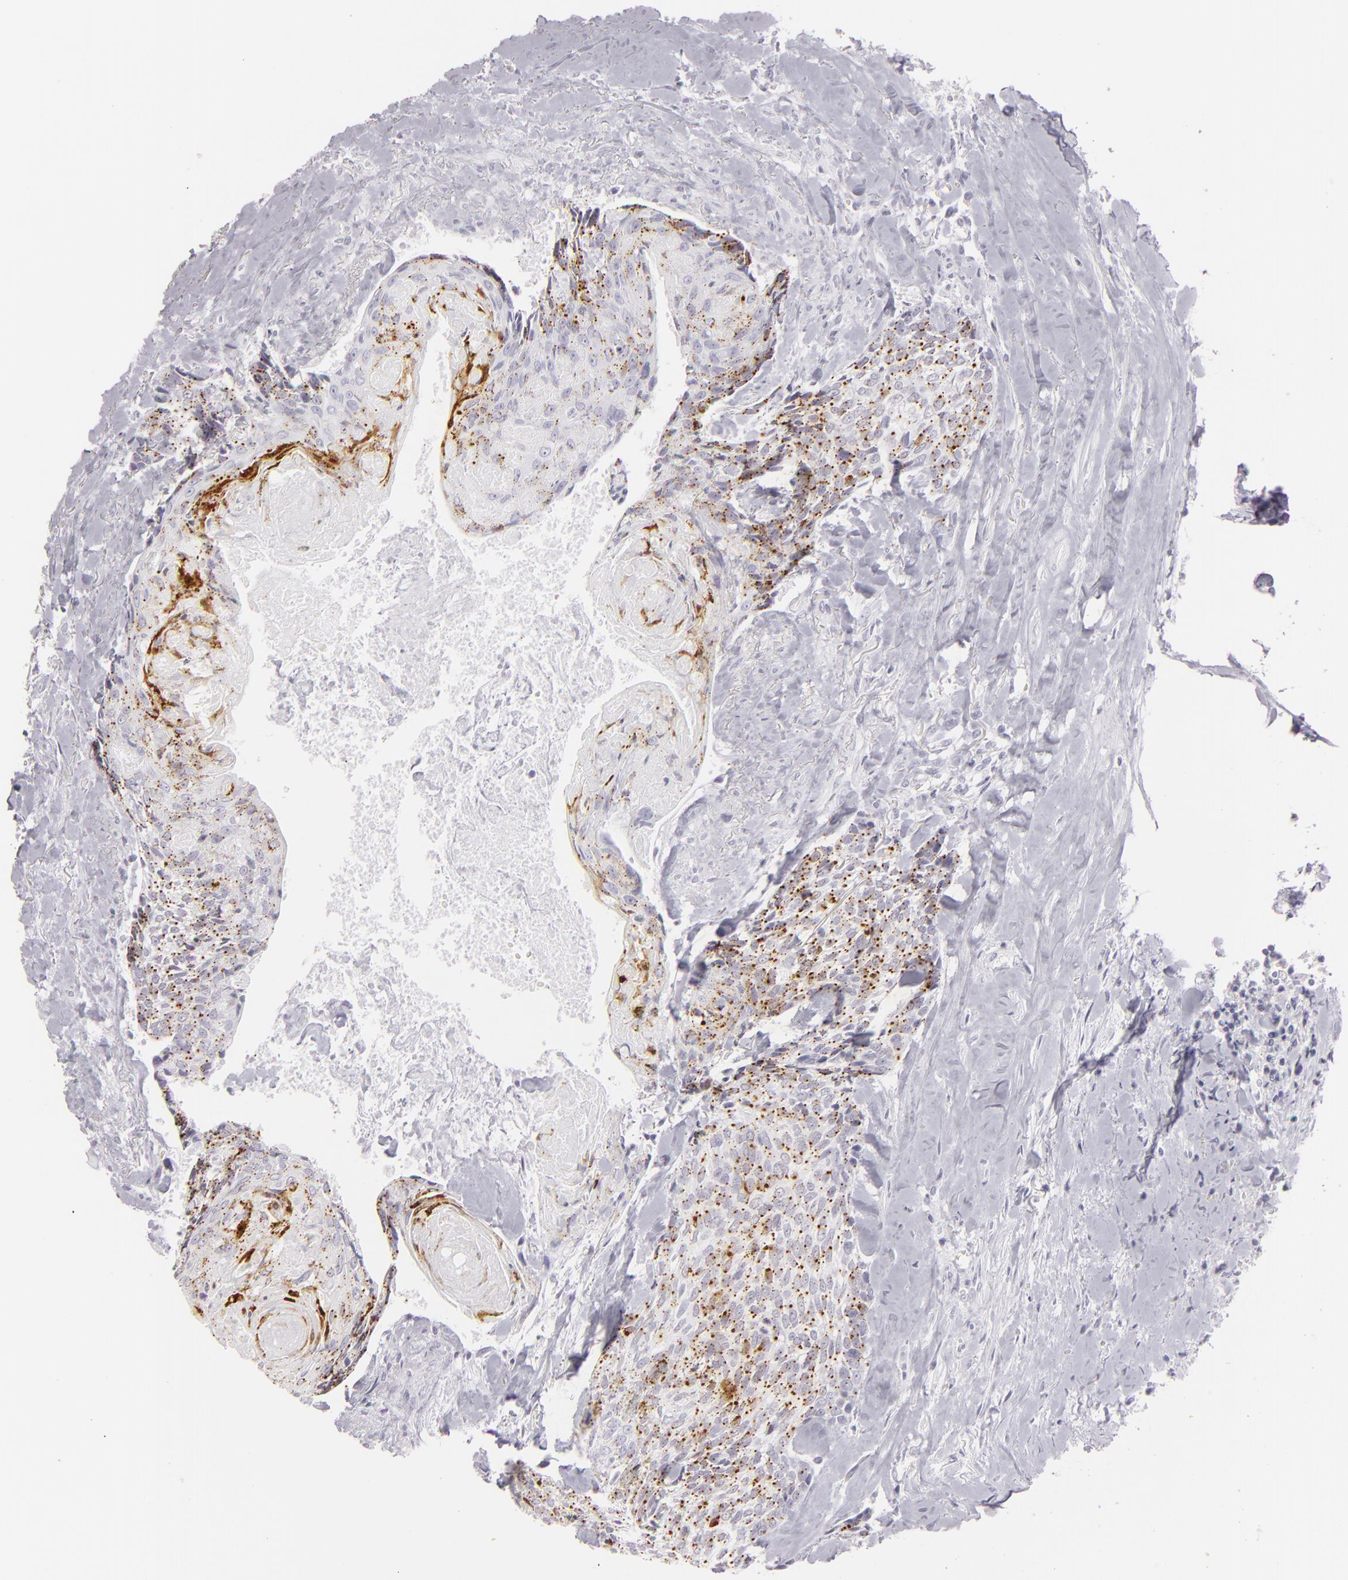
{"staining": {"intensity": "moderate", "quantity": "25%-75%", "location": "cytoplasmic/membranous"}, "tissue": "head and neck cancer", "cell_type": "Tumor cells", "image_type": "cancer", "snomed": [{"axis": "morphology", "description": "Squamous cell carcinoma, NOS"}, {"axis": "topography", "description": "Salivary gland"}, {"axis": "topography", "description": "Head-Neck"}], "caption": "Human squamous cell carcinoma (head and neck) stained with a protein marker demonstrates moderate staining in tumor cells.", "gene": "FLG", "patient": {"sex": "male", "age": 70}}